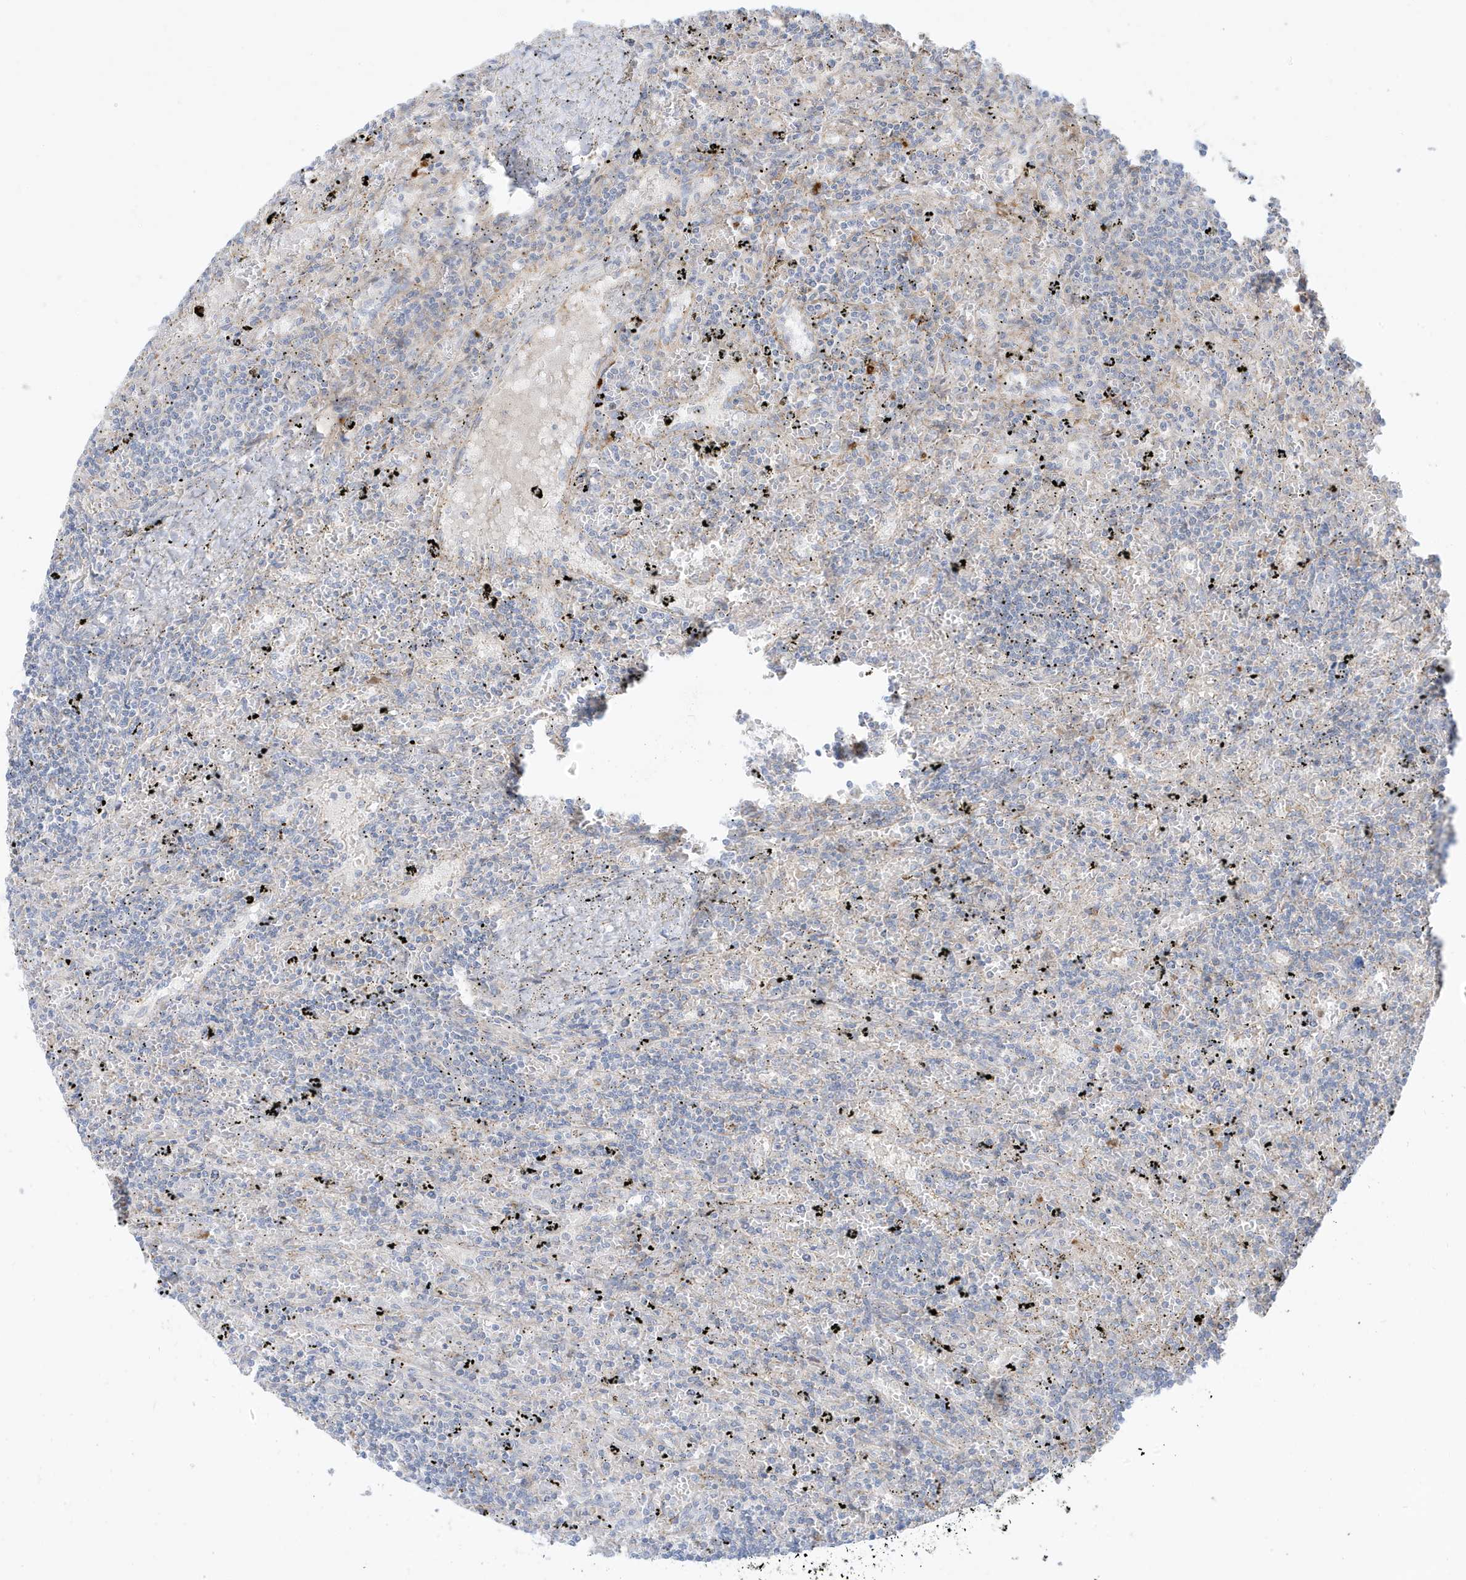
{"staining": {"intensity": "negative", "quantity": "none", "location": "none"}, "tissue": "lymphoma", "cell_type": "Tumor cells", "image_type": "cancer", "snomed": [{"axis": "morphology", "description": "Malignant lymphoma, non-Hodgkin's type, Low grade"}, {"axis": "topography", "description": "Spleen"}], "caption": "Immunohistochemical staining of human lymphoma reveals no significant expression in tumor cells.", "gene": "IFT57", "patient": {"sex": "male", "age": 76}}